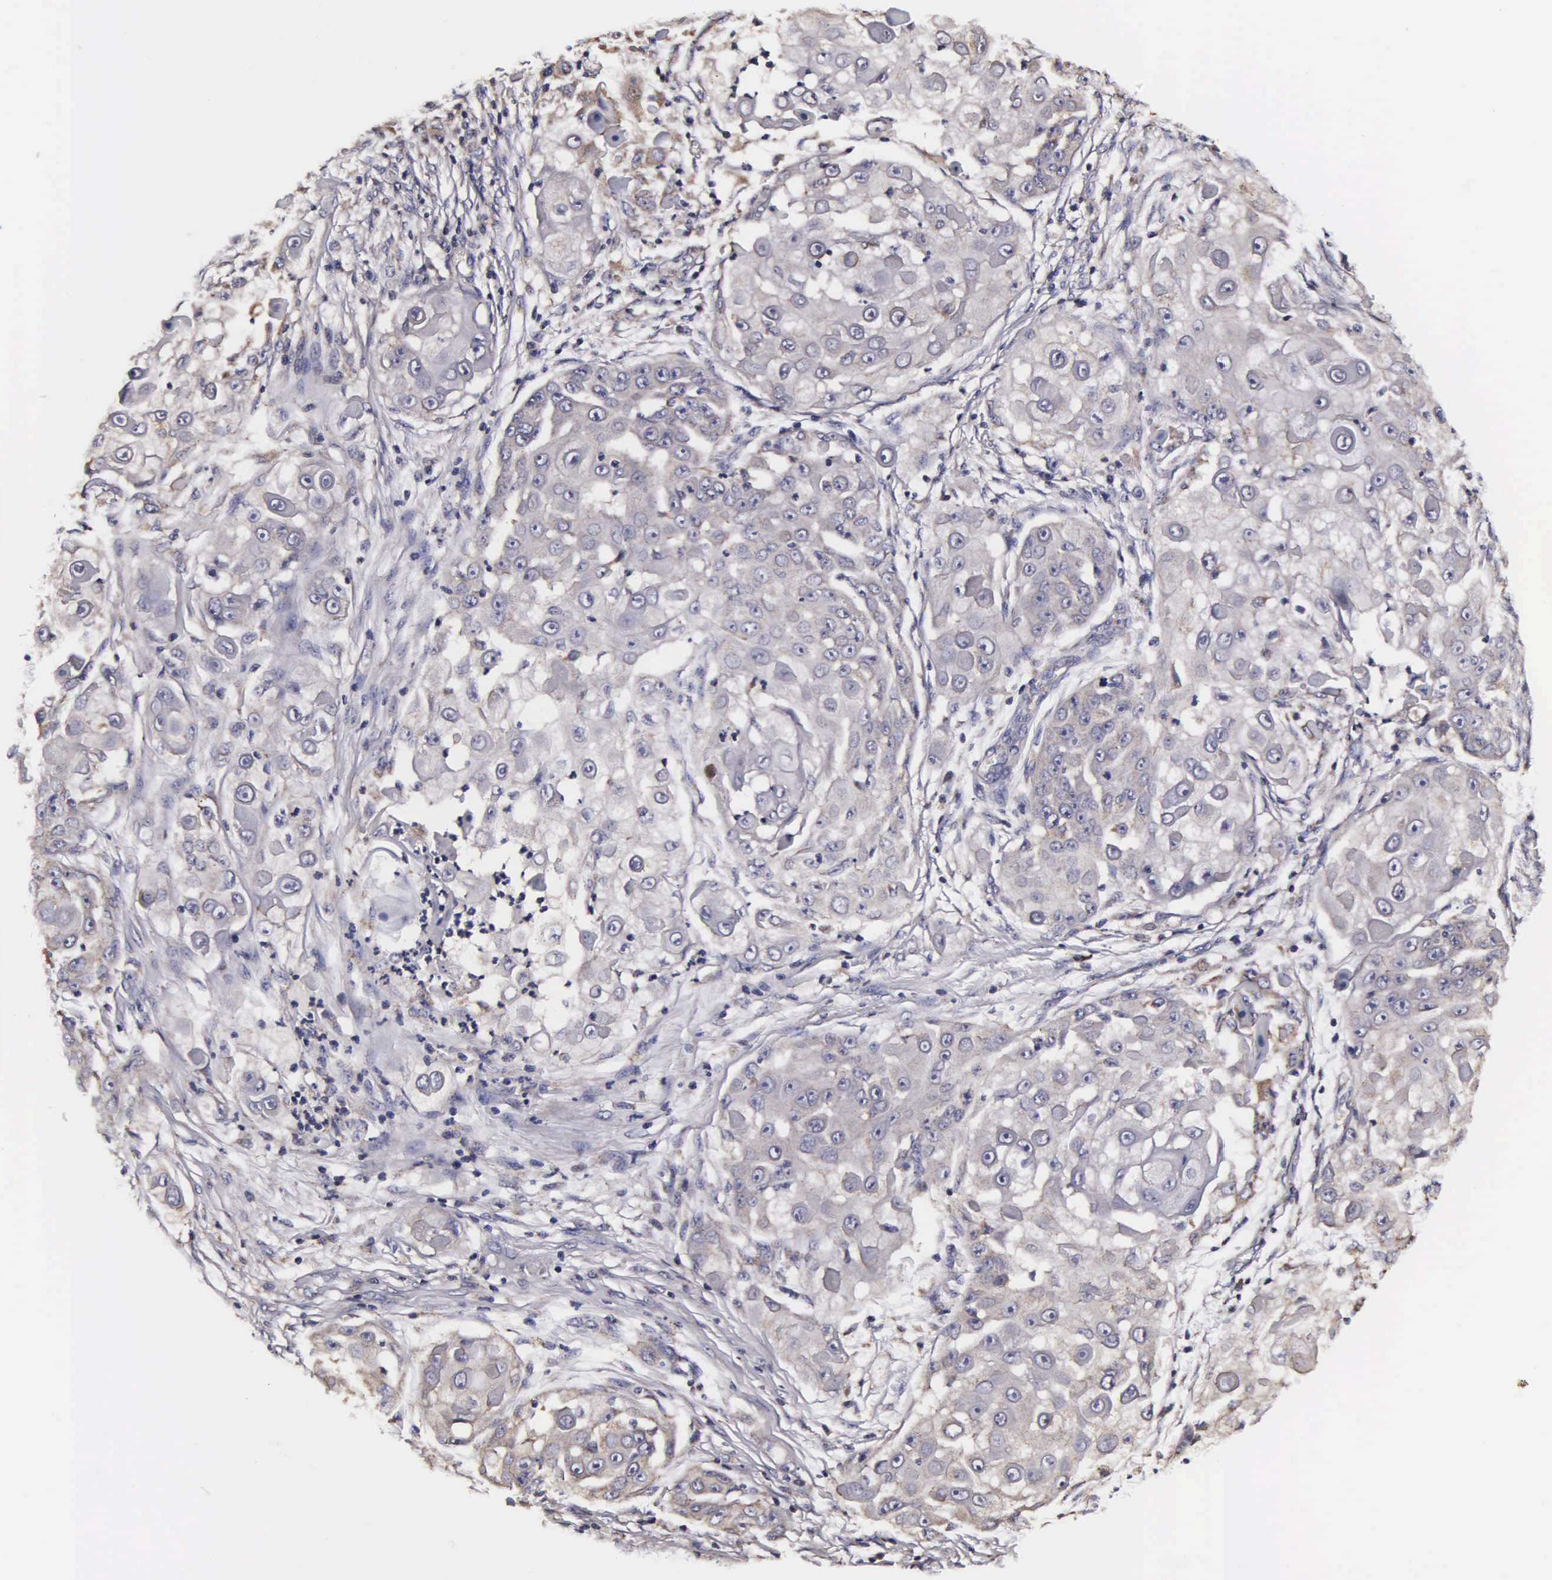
{"staining": {"intensity": "negative", "quantity": "none", "location": "none"}, "tissue": "skin cancer", "cell_type": "Tumor cells", "image_type": "cancer", "snomed": [{"axis": "morphology", "description": "Squamous cell carcinoma, NOS"}, {"axis": "topography", "description": "Skin"}], "caption": "Immunohistochemical staining of human skin cancer shows no significant expression in tumor cells.", "gene": "PSMA3", "patient": {"sex": "female", "age": 57}}